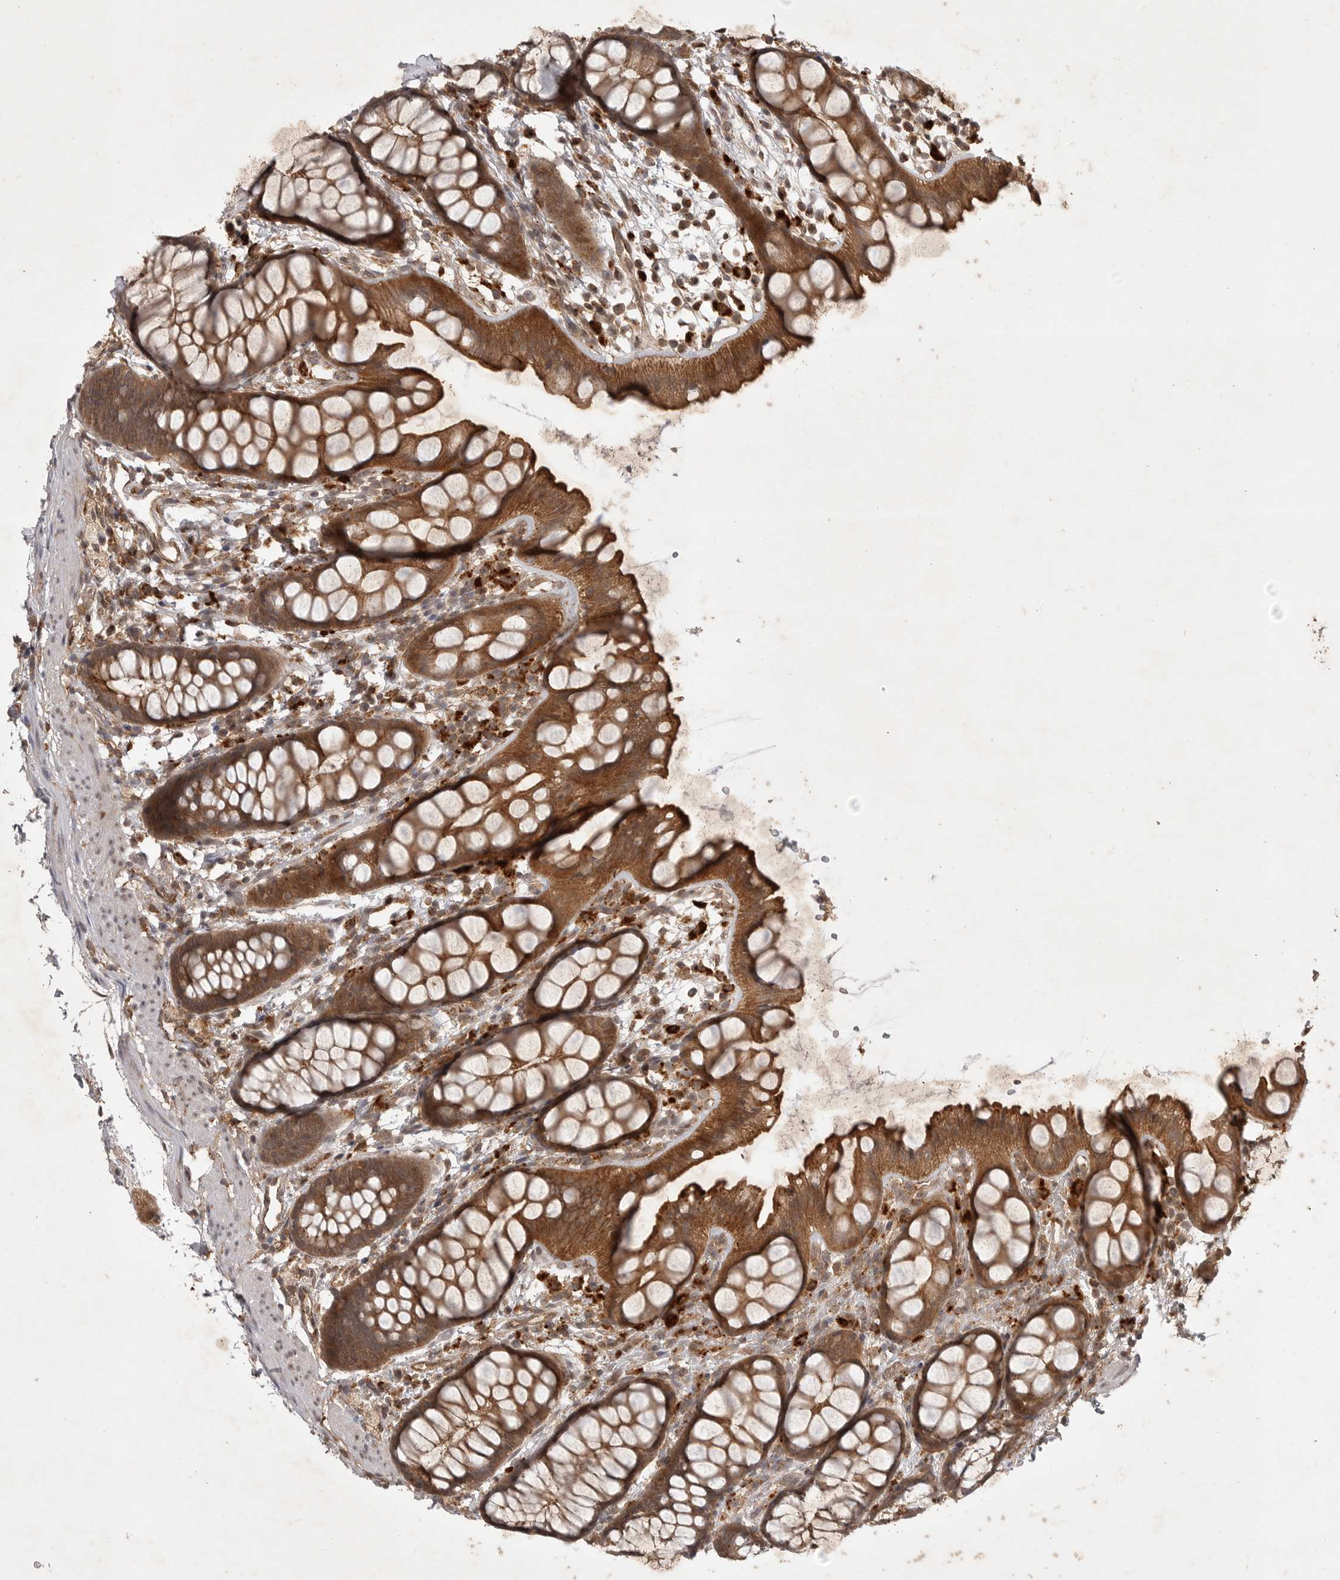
{"staining": {"intensity": "moderate", "quantity": ">75%", "location": "cytoplasmic/membranous"}, "tissue": "rectum", "cell_type": "Glandular cells", "image_type": "normal", "snomed": [{"axis": "morphology", "description": "Normal tissue, NOS"}, {"axis": "topography", "description": "Rectum"}], "caption": "Human rectum stained with a brown dye displays moderate cytoplasmic/membranous positive staining in approximately >75% of glandular cells.", "gene": "ZNF232", "patient": {"sex": "female", "age": 65}}